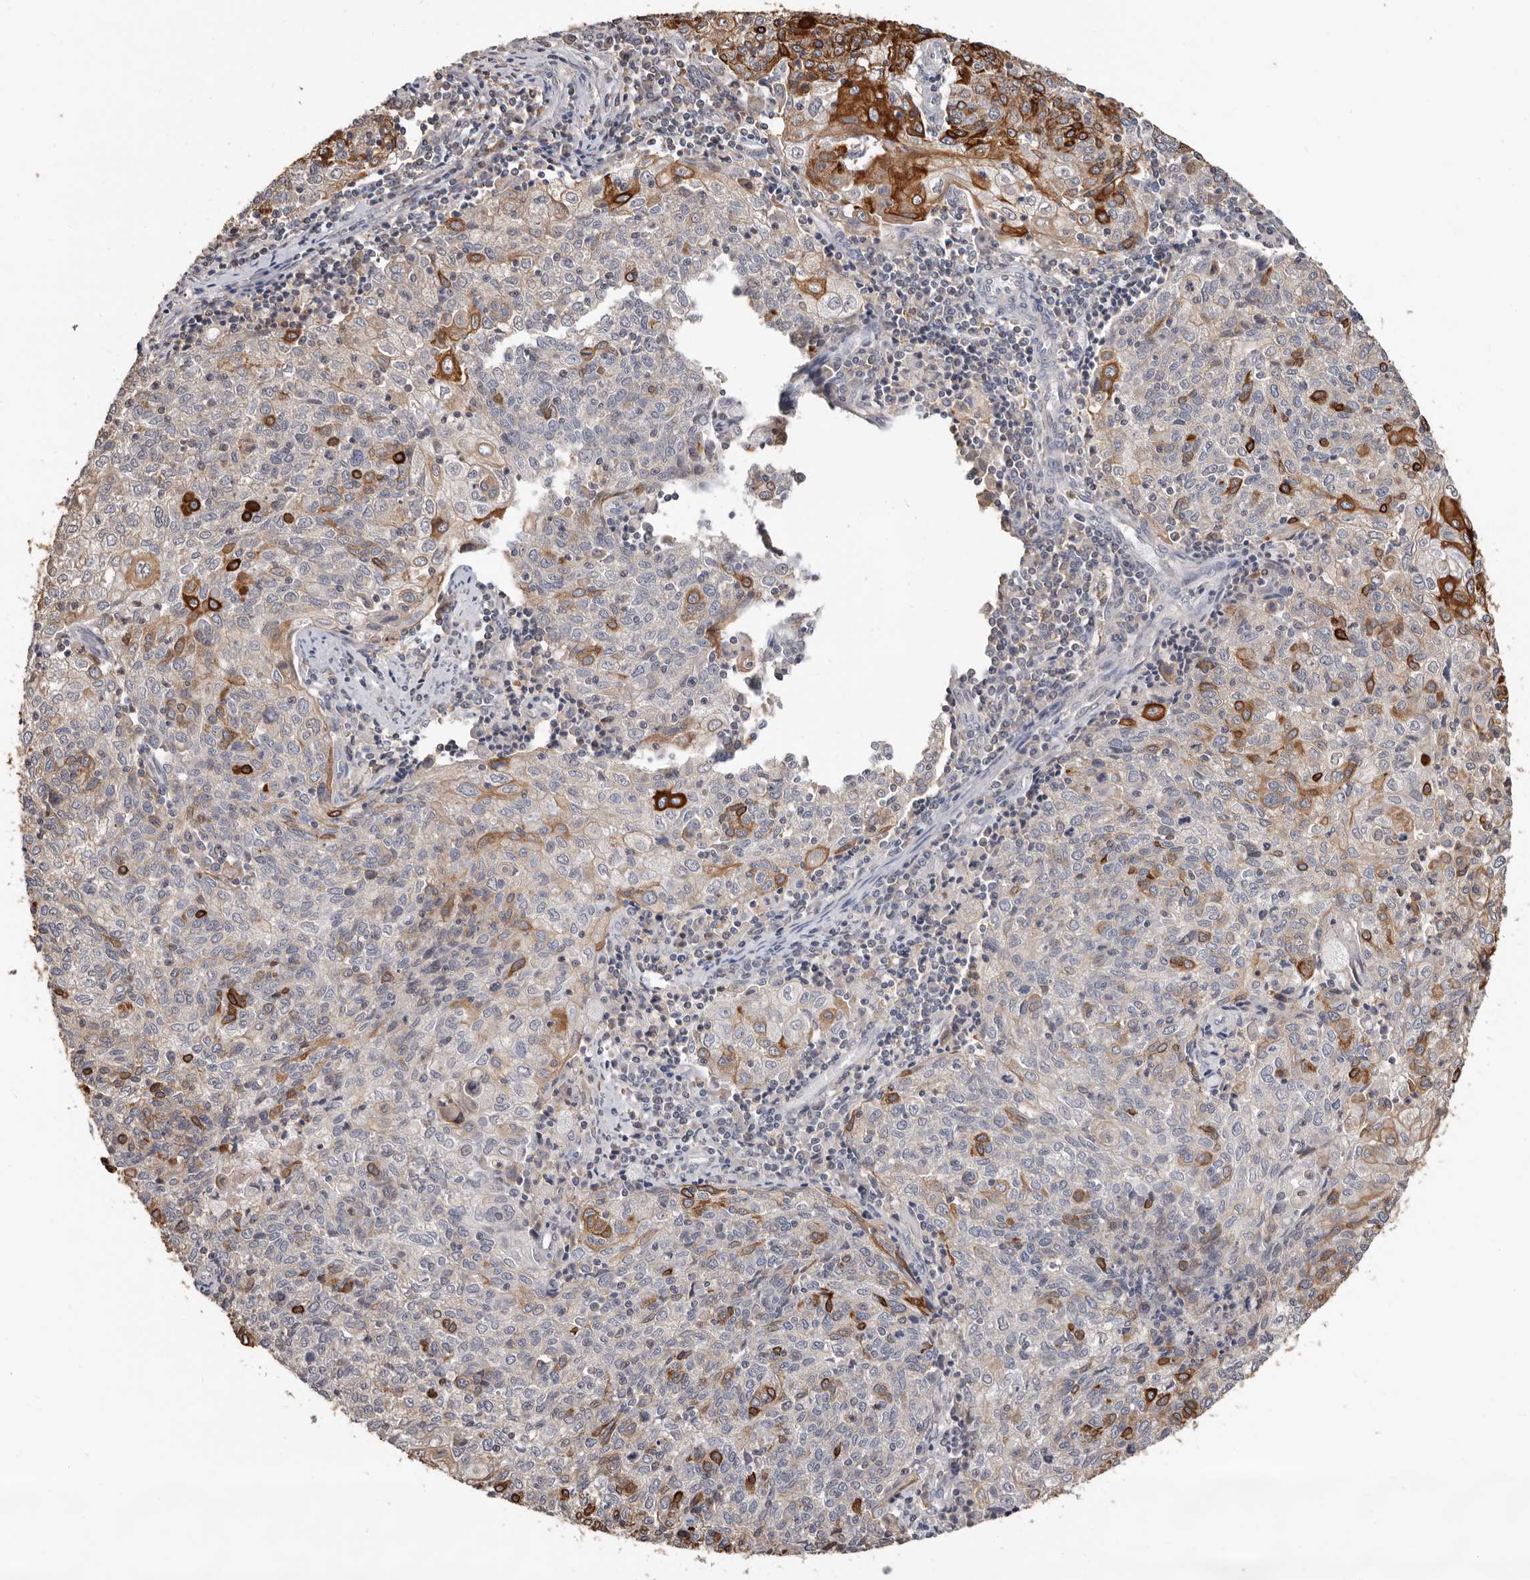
{"staining": {"intensity": "moderate", "quantity": "25%-75%", "location": "cytoplasmic/membranous"}, "tissue": "cervical cancer", "cell_type": "Tumor cells", "image_type": "cancer", "snomed": [{"axis": "morphology", "description": "Squamous cell carcinoma, NOS"}, {"axis": "topography", "description": "Cervix"}], "caption": "Immunohistochemical staining of squamous cell carcinoma (cervical) exhibits medium levels of moderate cytoplasmic/membranous protein staining in approximately 25%-75% of tumor cells. (brown staining indicates protein expression, while blue staining denotes nuclei).", "gene": "MRPL18", "patient": {"sex": "female", "age": 48}}